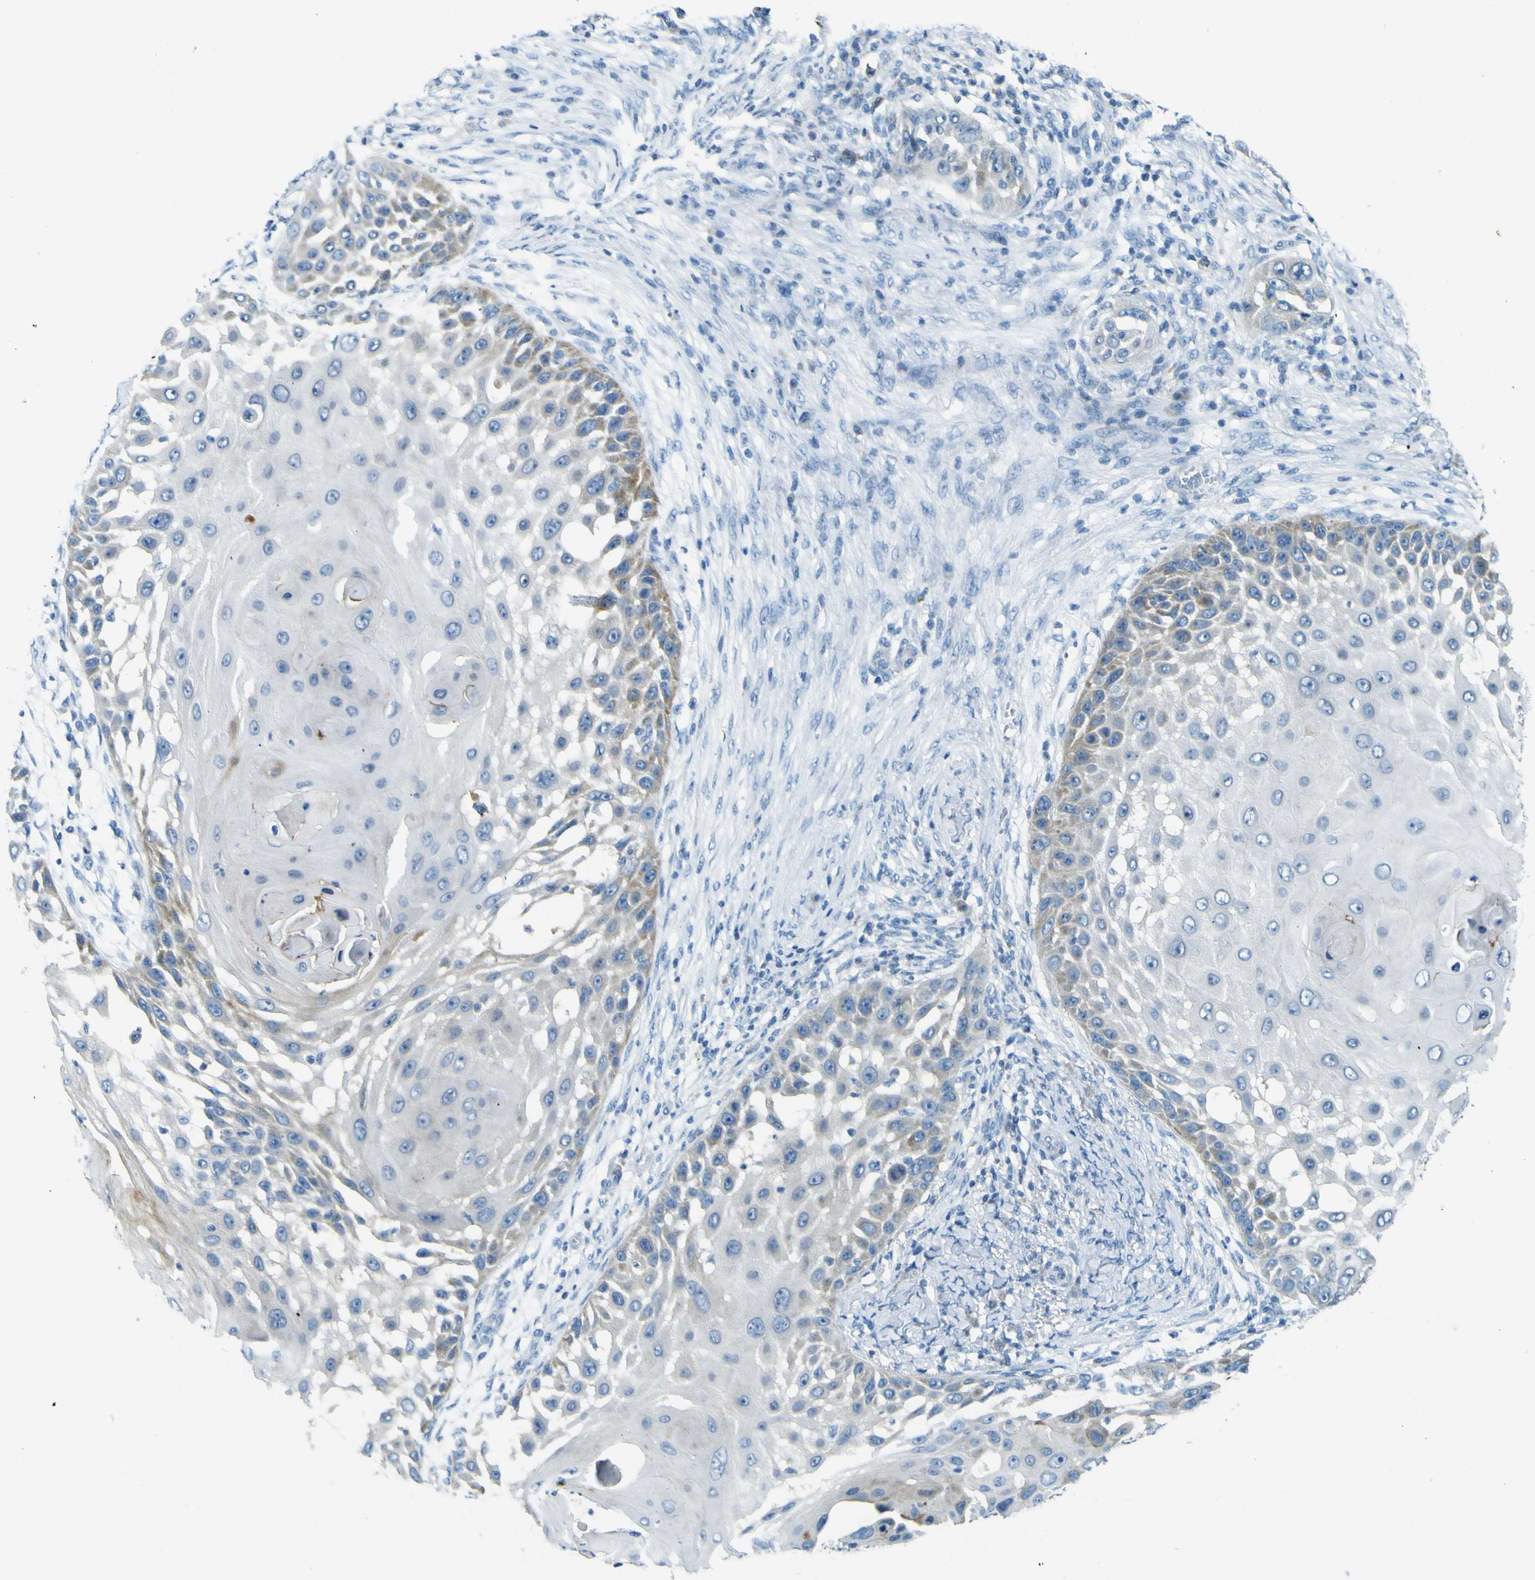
{"staining": {"intensity": "negative", "quantity": "none", "location": "none"}, "tissue": "skin cancer", "cell_type": "Tumor cells", "image_type": "cancer", "snomed": [{"axis": "morphology", "description": "Squamous cell carcinoma, NOS"}, {"axis": "topography", "description": "Skin"}], "caption": "DAB (3,3'-diaminobenzidine) immunohistochemical staining of human skin squamous cell carcinoma reveals no significant expression in tumor cells.", "gene": "SORCS1", "patient": {"sex": "female", "age": 44}}